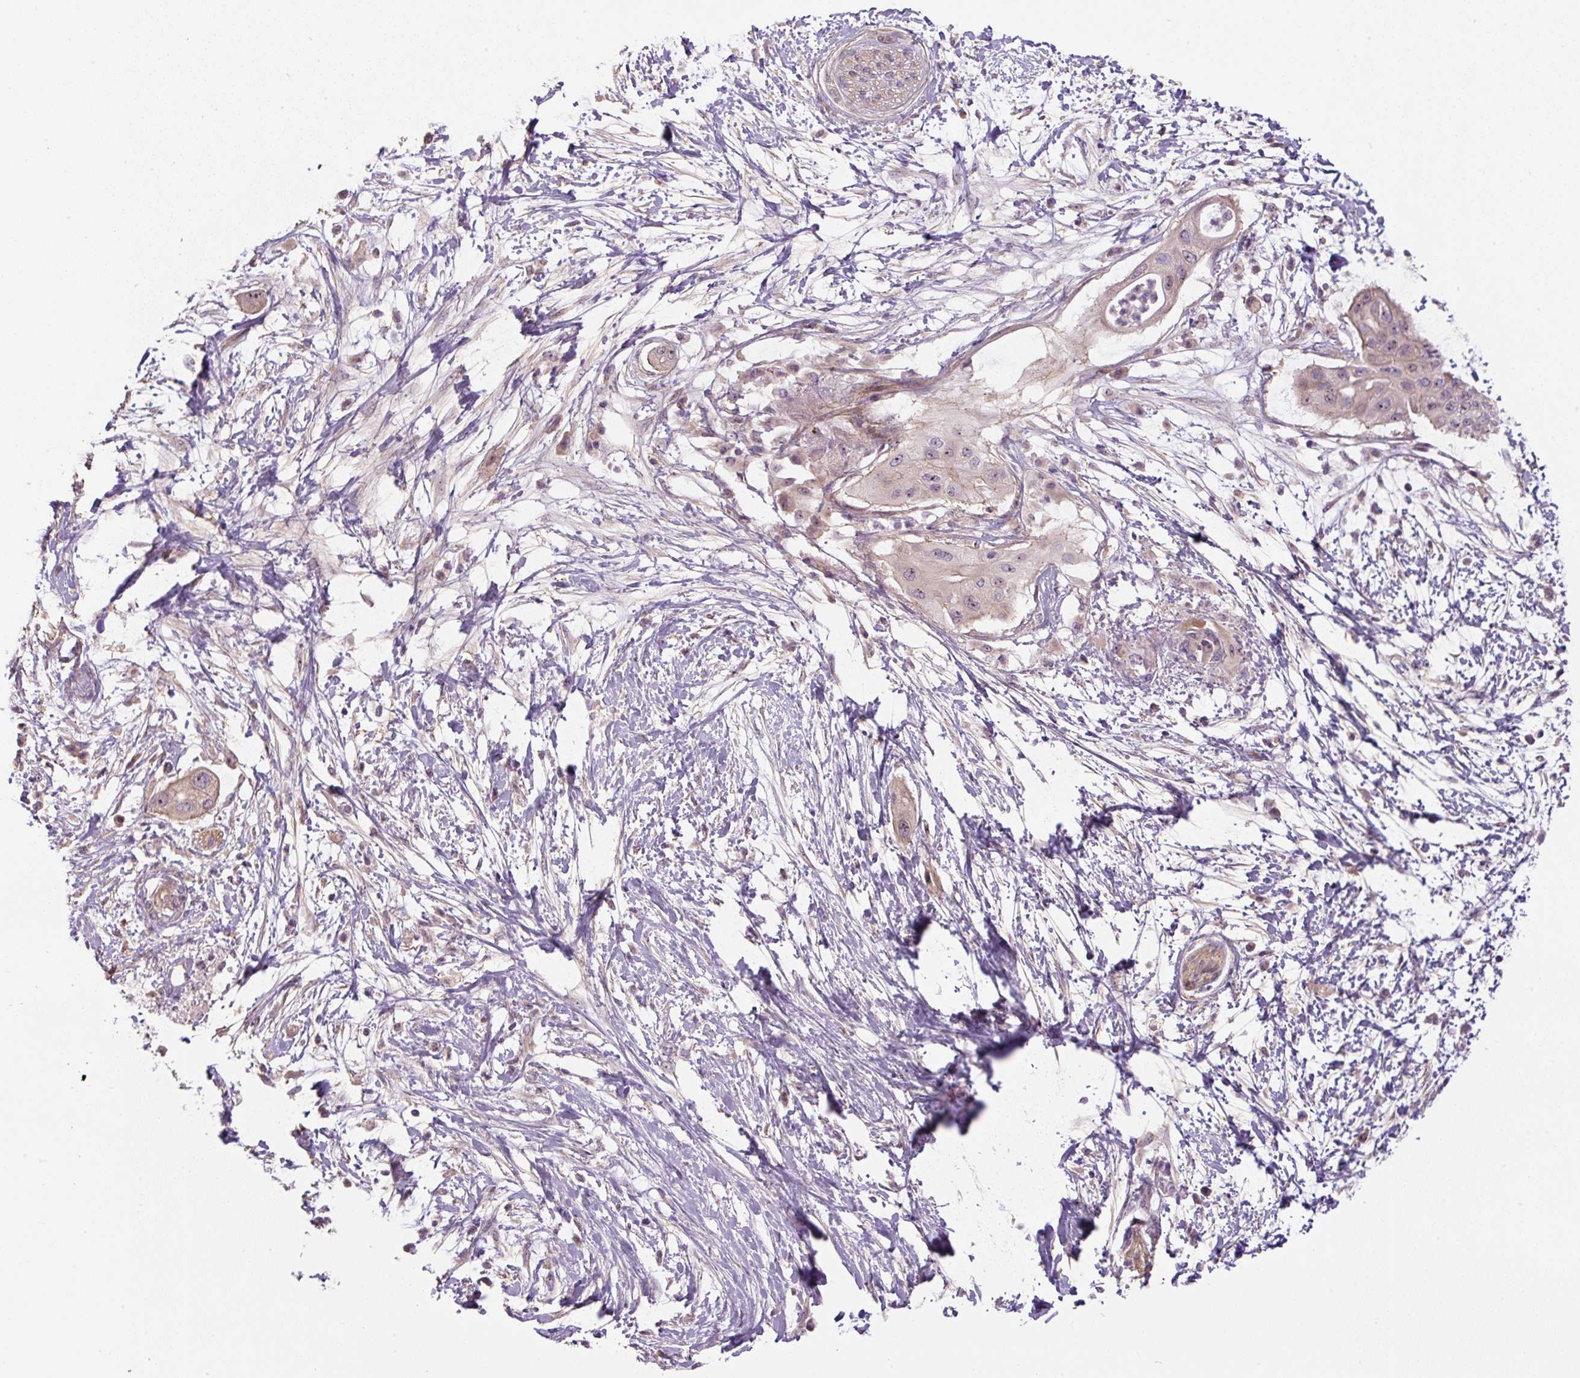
{"staining": {"intensity": "weak", "quantity": "<25%", "location": "nuclear"}, "tissue": "pancreatic cancer", "cell_type": "Tumor cells", "image_type": "cancer", "snomed": [{"axis": "morphology", "description": "Adenocarcinoma, NOS"}, {"axis": "topography", "description": "Pancreas"}], "caption": "A photomicrograph of adenocarcinoma (pancreatic) stained for a protein shows no brown staining in tumor cells.", "gene": "TMEM151B", "patient": {"sex": "male", "age": 68}}